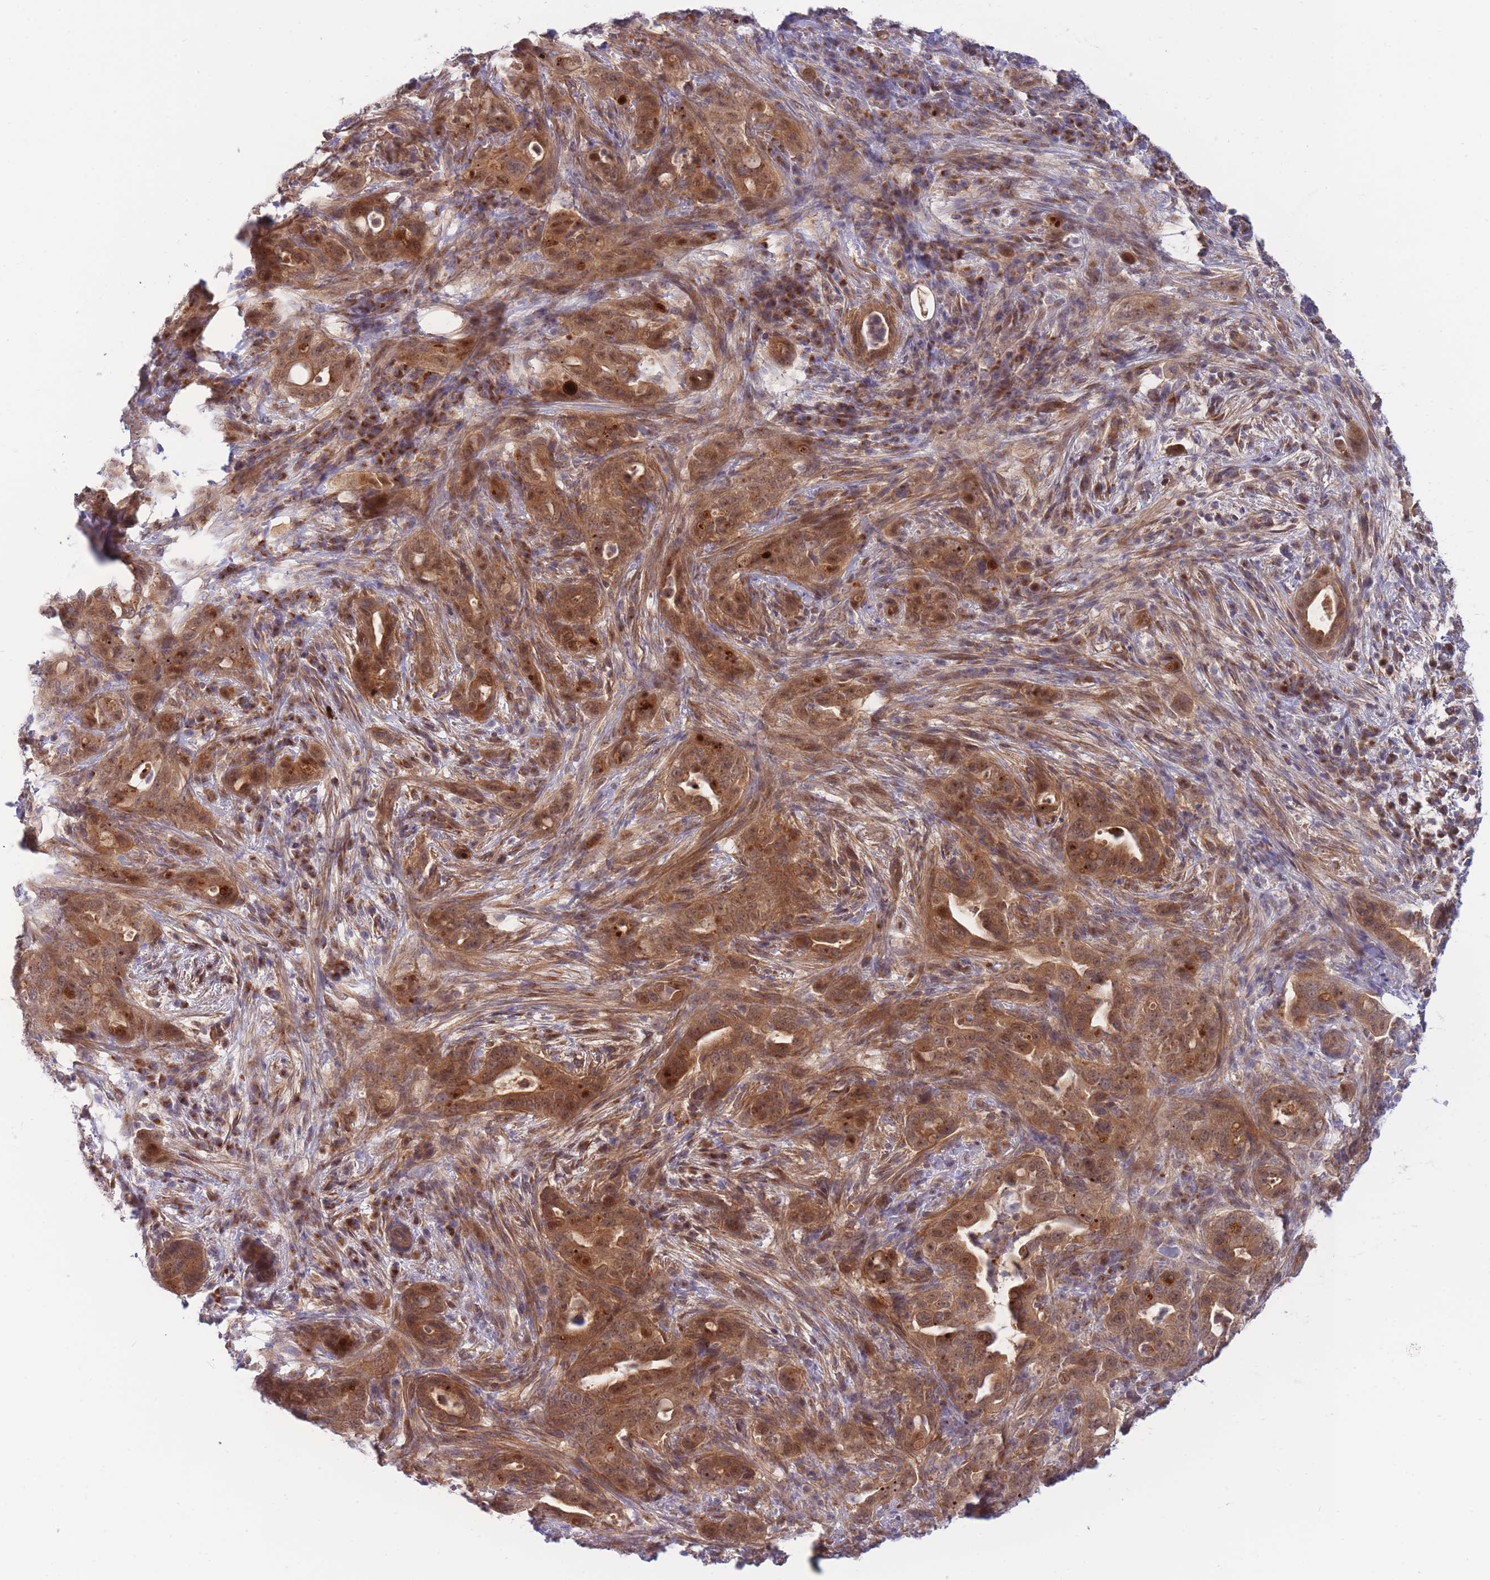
{"staining": {"intensity": "moderate", "quantity": ">75%", "location": "cytoplasmic/membranous,nuclear"}, "tissue": "pancreatic cancer", "cell_type": "Tumor cells", "image_type": "cancer", "snomed": [{"axis": "morphology", "description": "Normal tissue, NOS"}, {"axis": "morphology", "description": "Adenocarcinoma, NOS"}, {"axis": "topography", "description": "Lymph node"}, {"axis": "topography", "description": "Pancreas"}], "caption": "DAB (3,3'-diaminobenzidine) immunohistochemical staining of human pancreatic cancer demonstrates moderate cytoplasmic/membranous and nuclear protein staining in about >75% of tumor cells.", "gene": "APOL4", "patient": {"sex": "female", "age": 67}}